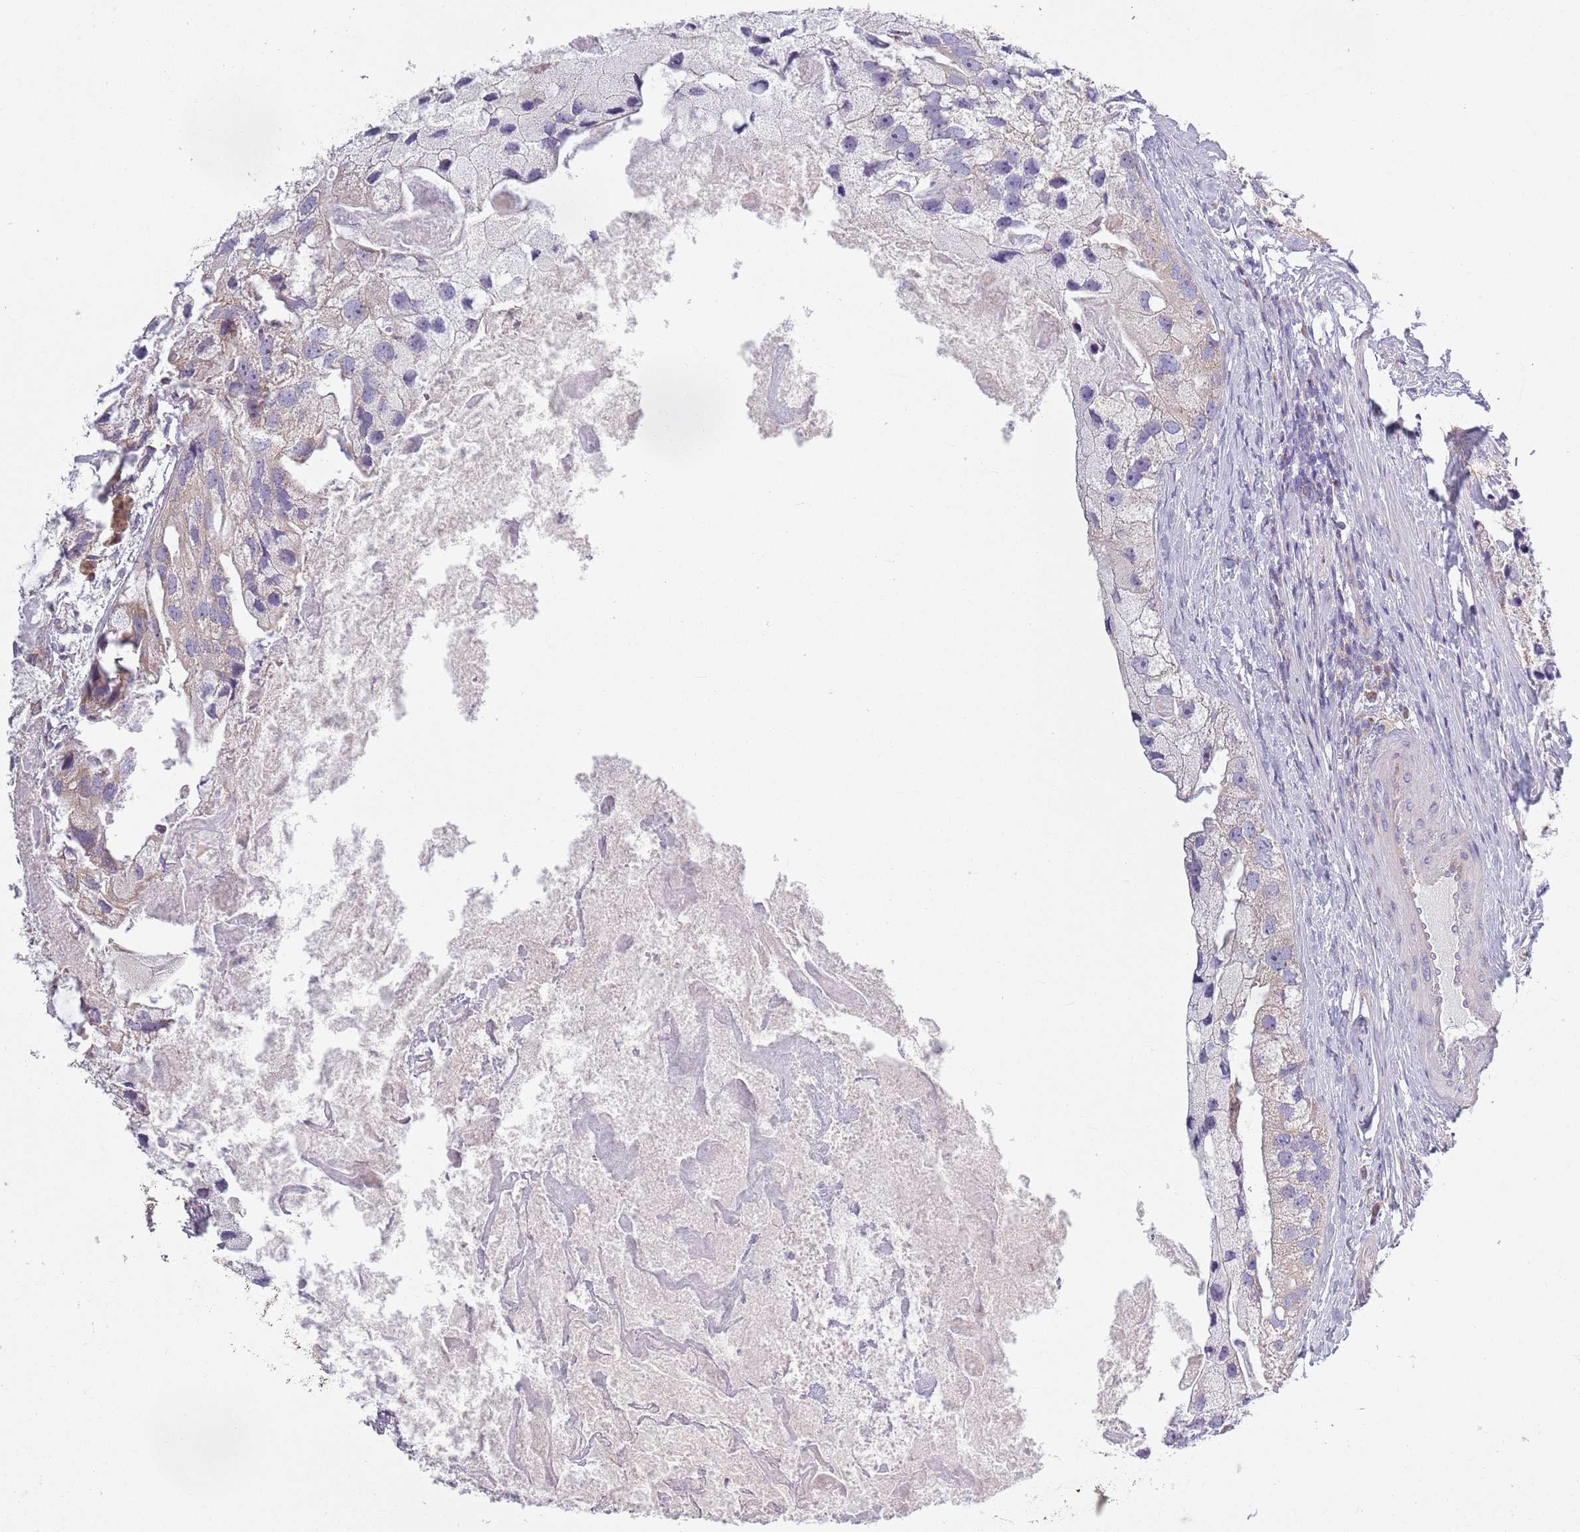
{"staining": {"intensity": "weak", "quantity": "<25%", "location": "cytoplasmic/membranous"}, "tissue": "prostate cancer", "cell_type": "Tumor cells", "image_type": "cancer", "snomed": [{"axis": "morphology", "description": "Adenocarcinoma, High grade"}, {"axis": "topography", "description": "Prostate"}], "caption": "Immunohistochemistry (IHC) micrograph of neoplastic tissue: human prostate adenocarcinoma (high-grade) stained with DAB (3,3'-diaminobenzidine) displays no significant protein staining in tumor cells.", "gene": "COQ5", "patient": {"sex": "male", "age": 62}}